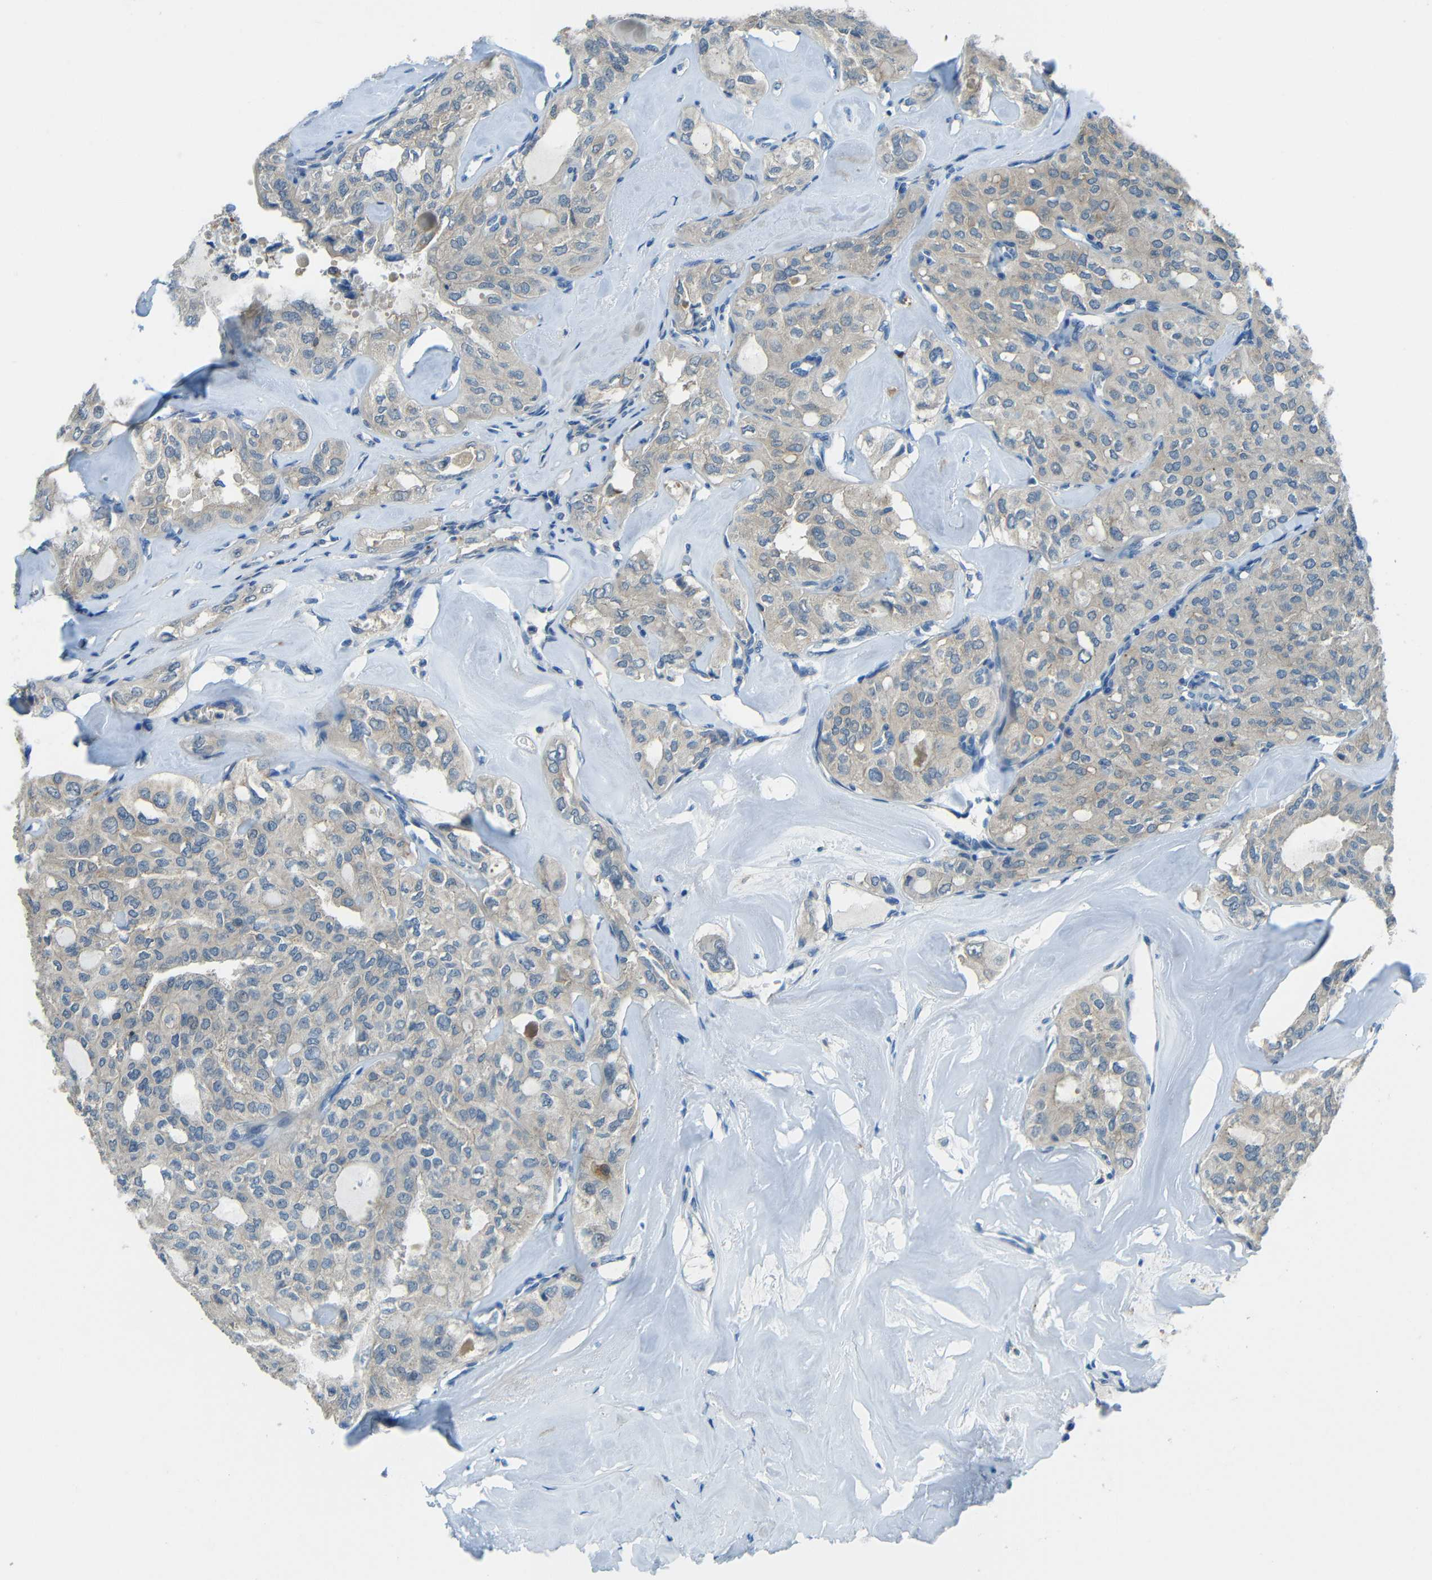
{"staining": {"intensity": "negative", "quantity": "none", "location": "none"}, "tissue": "thyroid cancer", "cell_type": "Tumor cells", "image_type": "cancer", "snomed": [{"axis": "morphology", "description": "Follicular adenoma carcinoma, NOS"}, {"axis": "topography", "description": "Thyroid gland"}], "caption": "IHC micrograph of neoplastic tissue: thyroid cancer (follicular adenoma carcinoma) stained with DAB (3,3'-diaminobenzidine) reveals no significant protein staining in tumor cells.", "gene": "CYP26B1", "patient": {"sex": "male", "age": 75}}